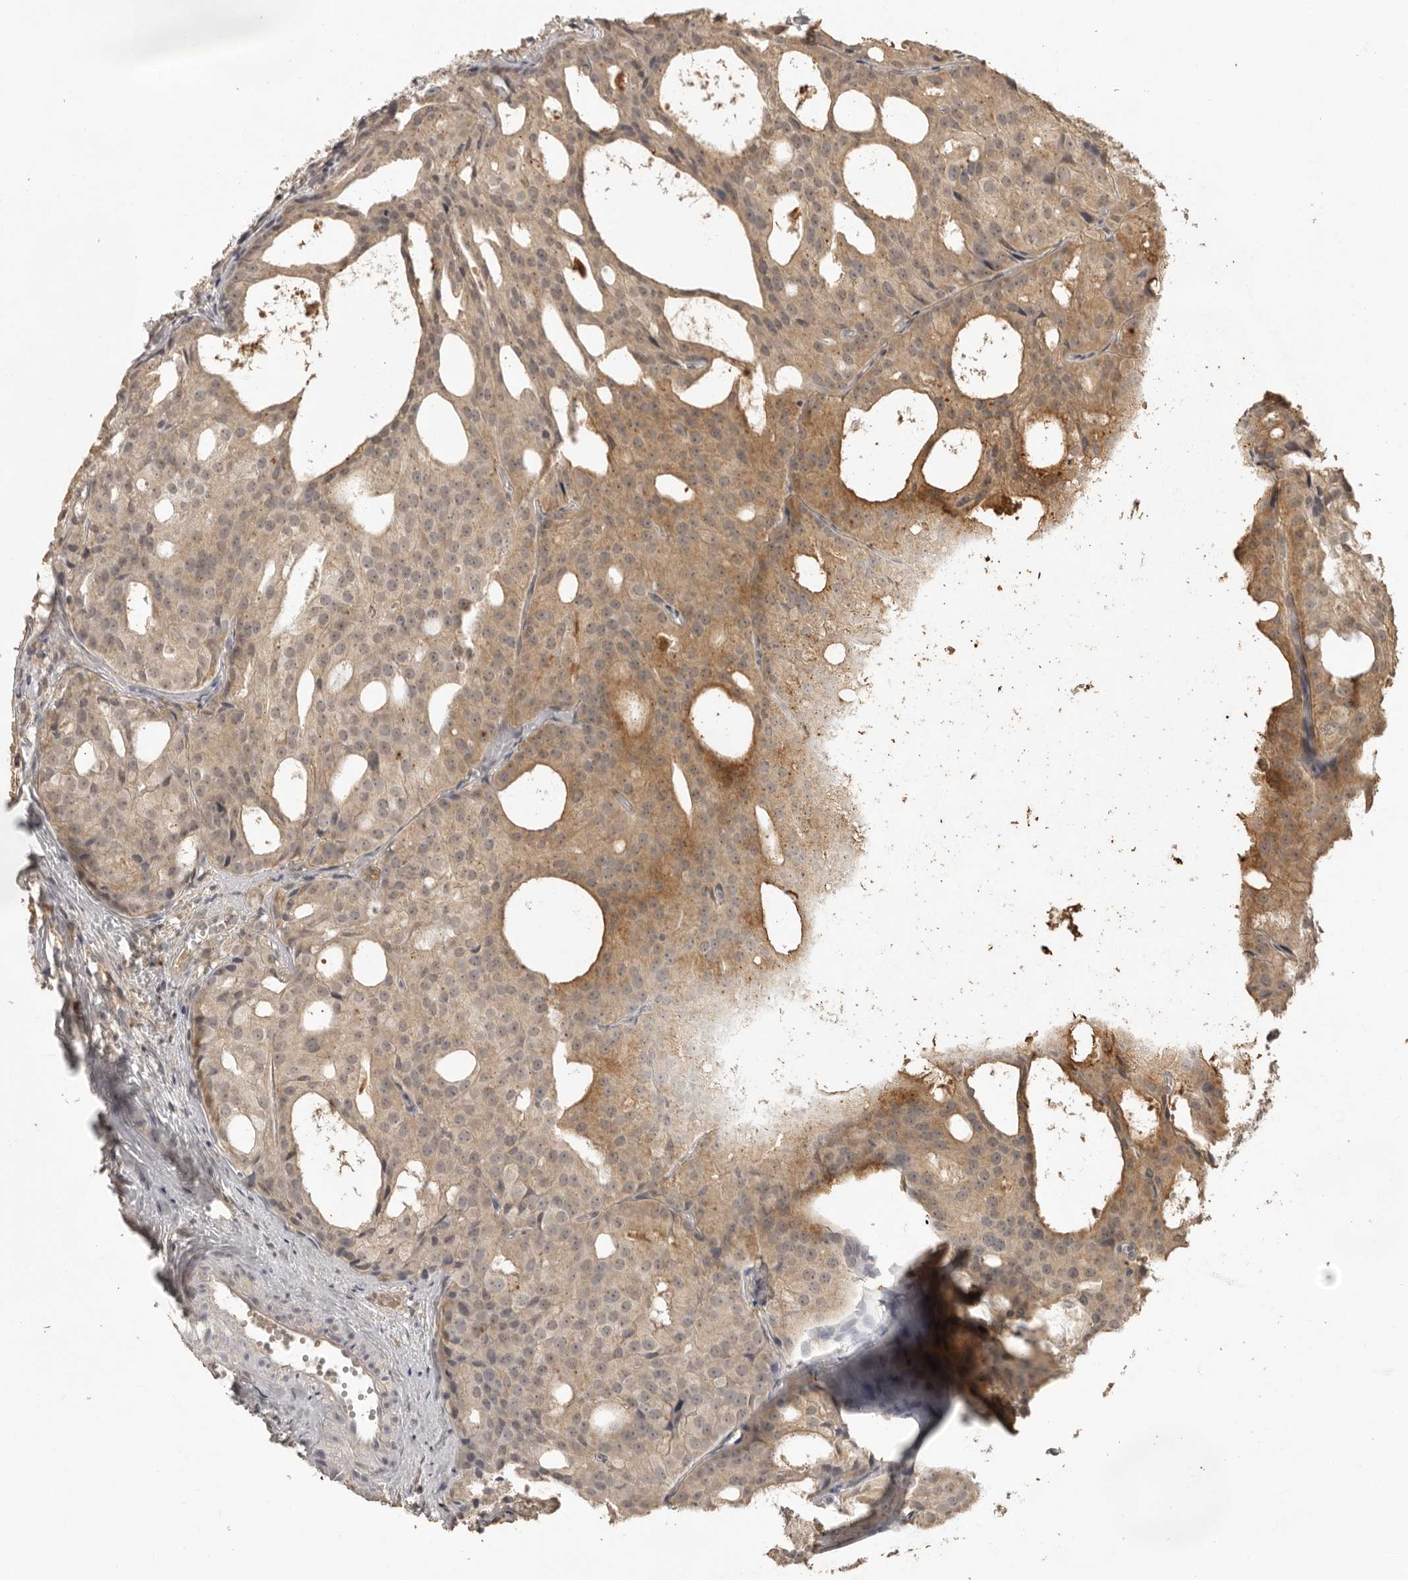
{"staining": {"intensity": "moderate", "quantity": "25%-75%", "location": "cytoplasmic/membranous"}, "tissue": "prostate cancer", "cell_type": "Tumor cells", "image_type": "cancer", "snomed": [{"axis": "morphology", "description": "Adenocarcinoma, Low grade"}, {"axis": "topography", "description": "Prostate"}], "caption": "Human prostate adenocarcinoma (low-grade) stained with a protein marker exhibits moderate staining in tumor cells.", "gene": "CTF1", "patient": {"sex": "male", "age": 88}}